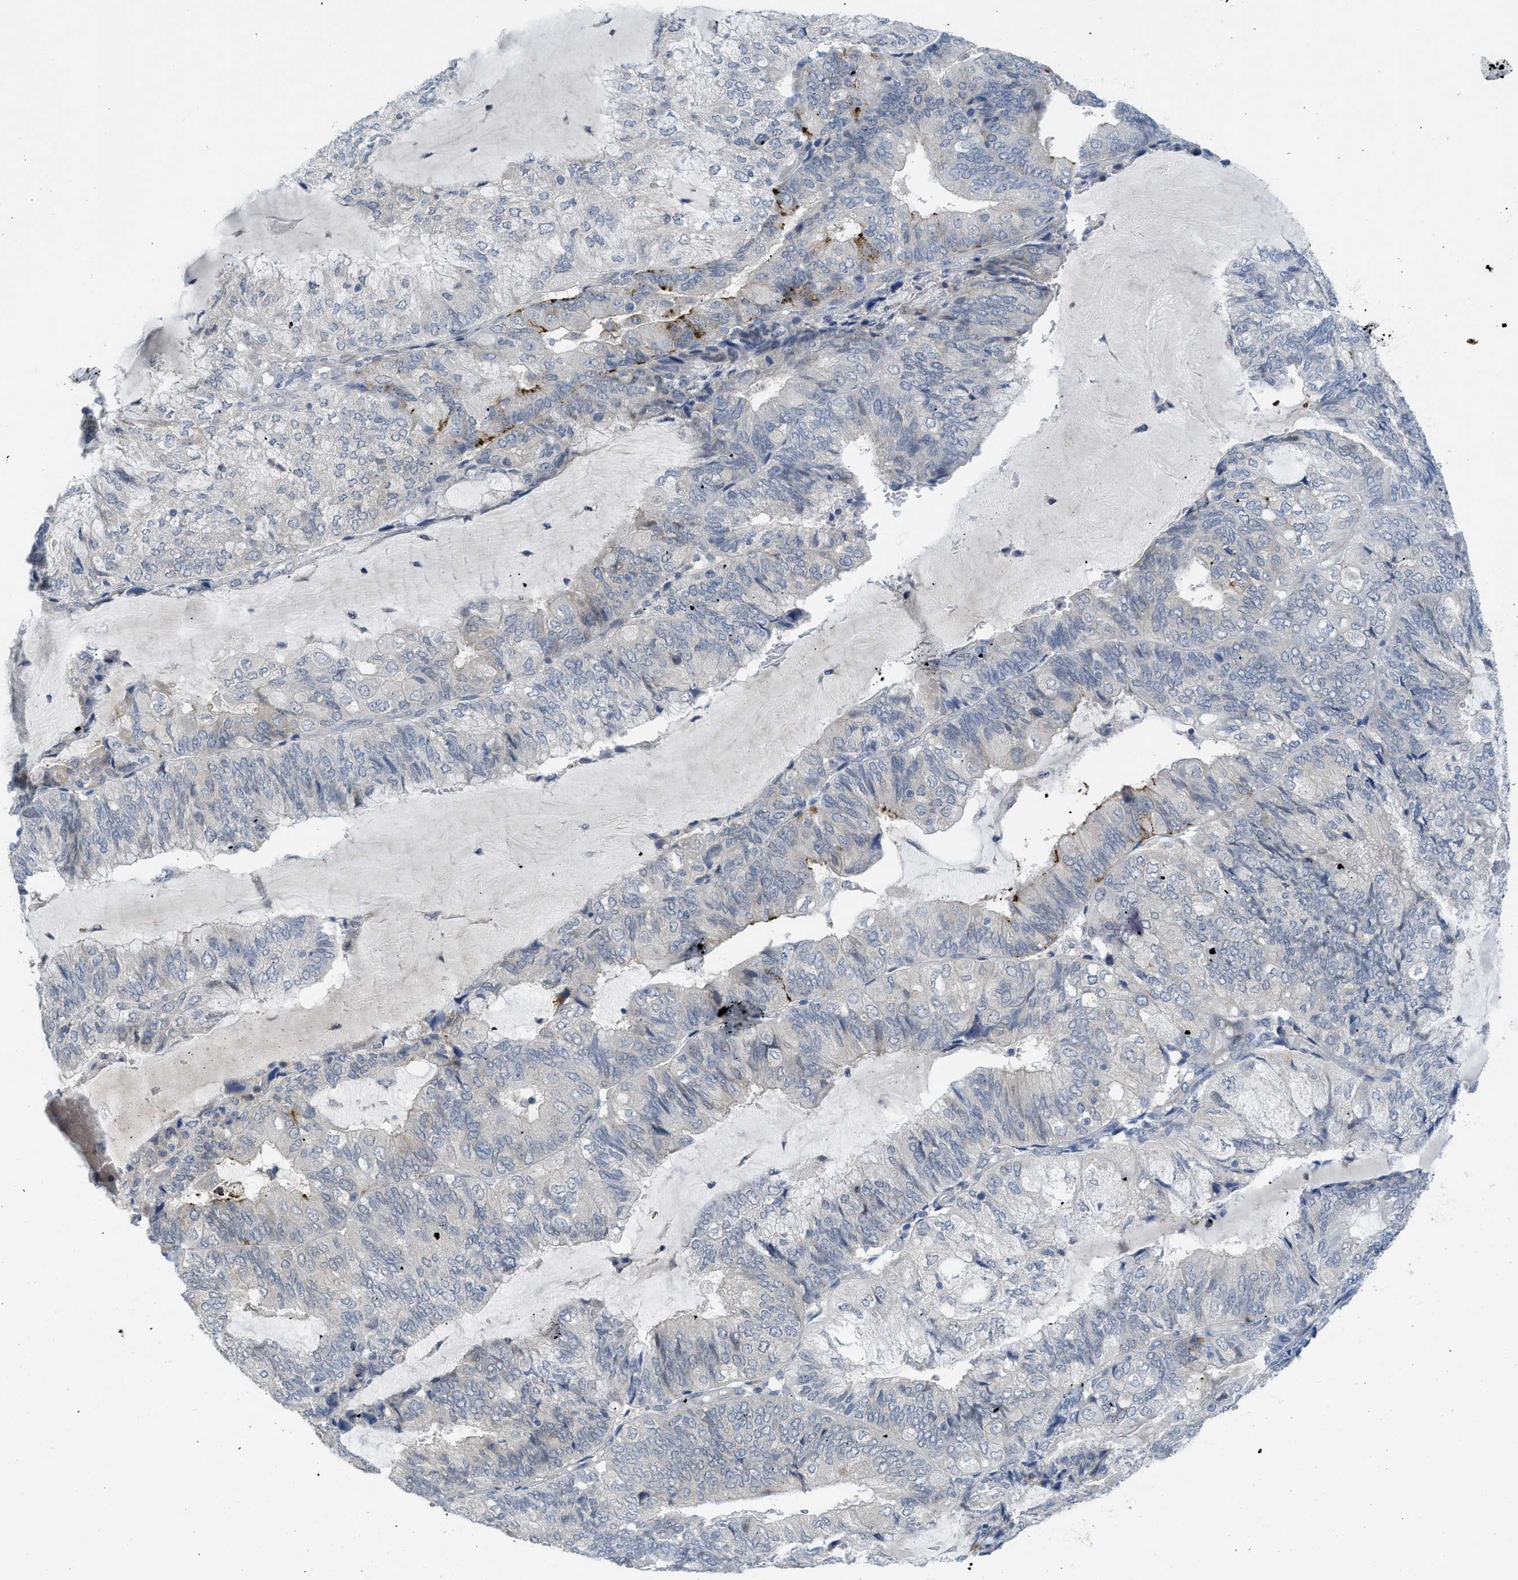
{"staining": {"intensity": "negative", "quantity": "none", "location": "none"}, "tissue": "endometrial cancer", "cell_type": "Tumor cells", "image_type": "cancer", "snomed": [{"axis": "morphology", "description": "Adenocarcinoma, NOS"}, {"axis": "topography", "description": "Endometrium"}], "caption": "A photomicrograph of endometrial cancer (adenocarcinoma) stained for a protein exhibits no brown staining in tumor cells. (DAB (3,3'-diaminobenzidine) immunohistochemistry with hematoxylin counter stain).", "gene": "TNFAIP1", "patient": {"sex": "female", "age": 81}}